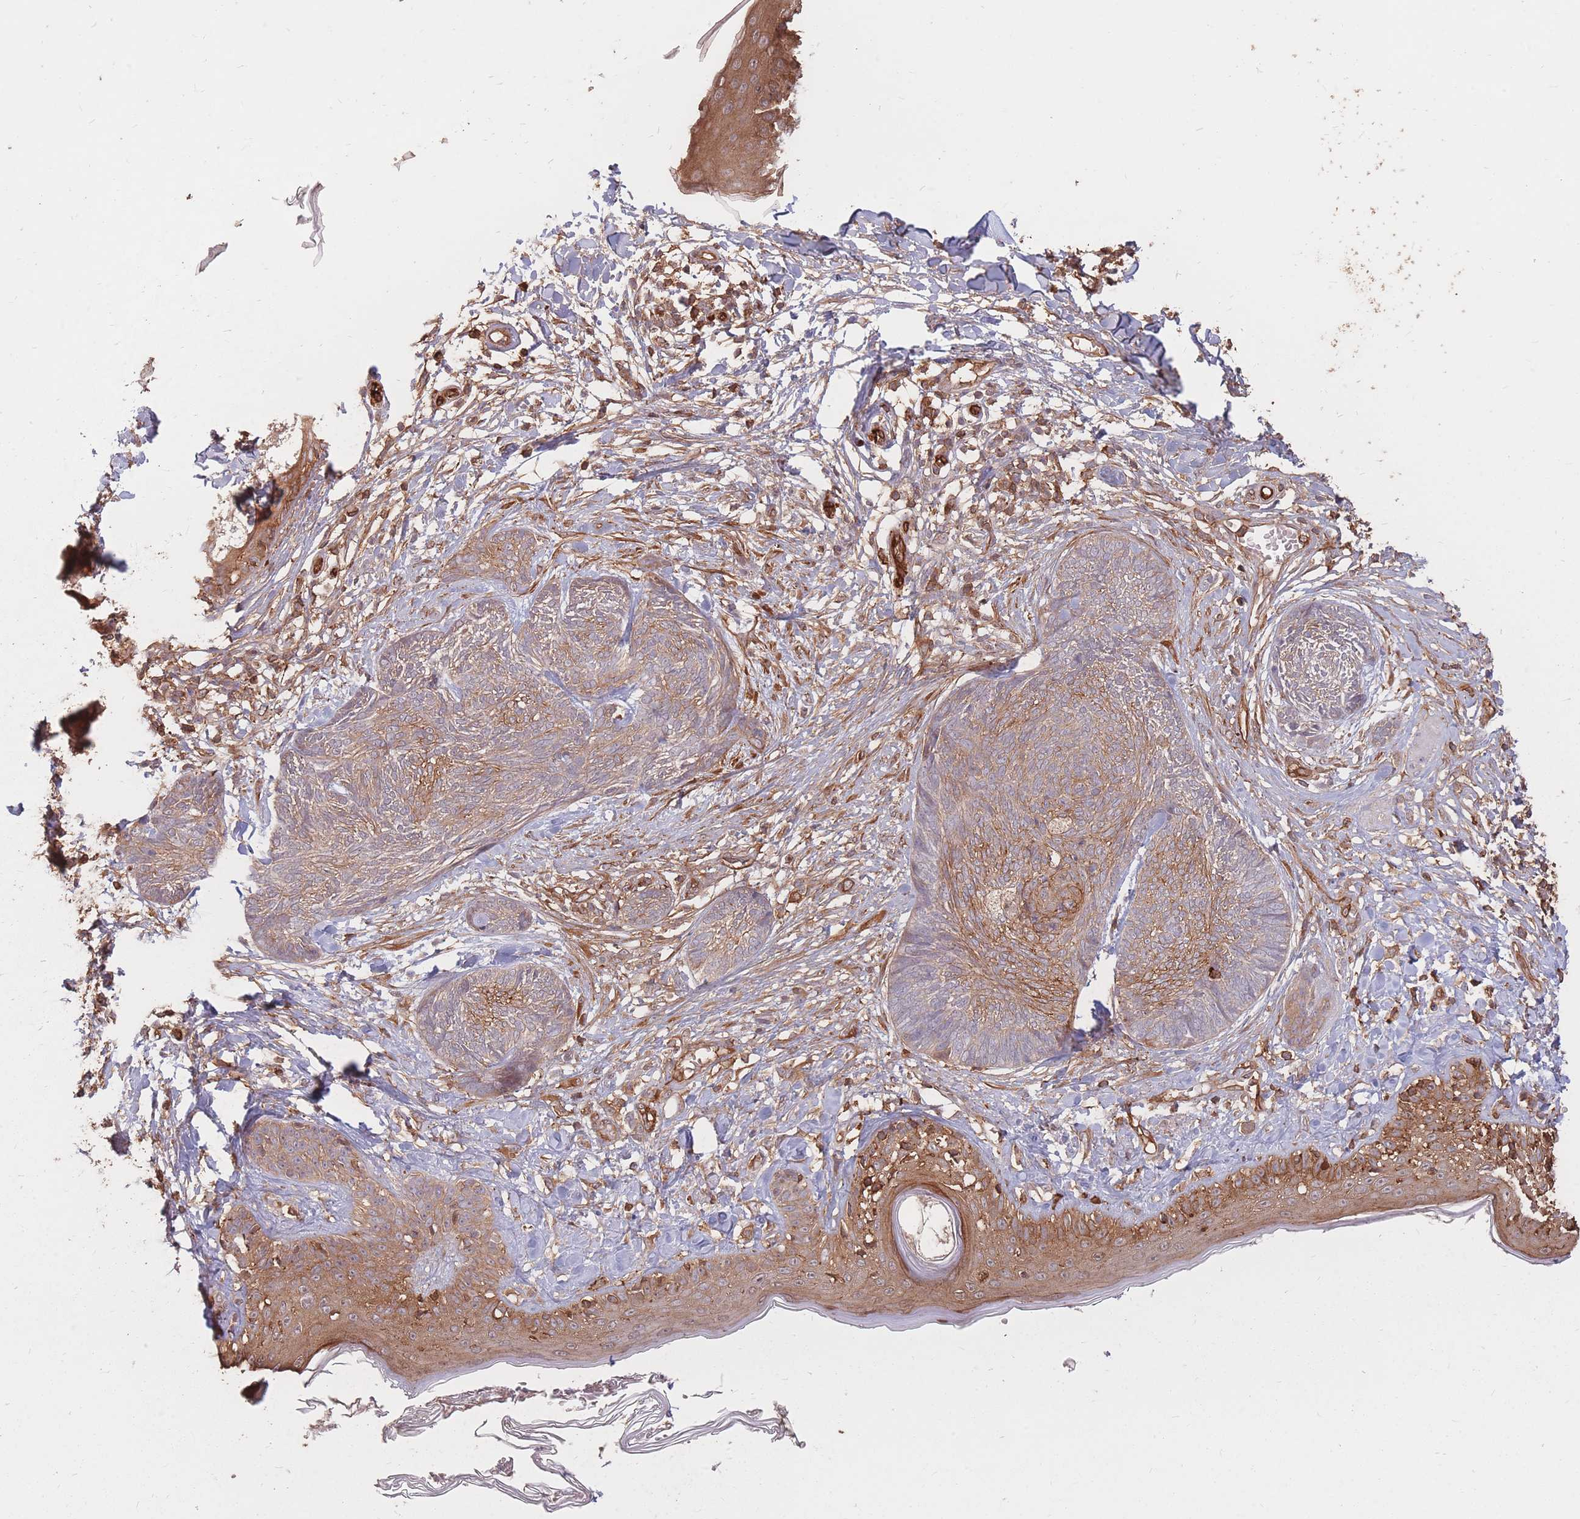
{"staining": {"intensity": "moderate", "quantity": "25%-75%", "location": "cytoplasmic/membranous"}, "tissue": "skin cancer", "cell_type": "Tumor cells", "image_type": "cancer", "snomed": [{"axis": "morphology", "description": "Basal cell carcinoma"}, {"axis": "topography", "description": "Skin"}], "caption": "Tumor cells exhibit medium levels of moderate cytoplasmic/membranous staining in about 25%-75% of cells in skin basal cell carcinoma.", "gene": "PLS3", "patient": {"sex": "male", "age": 73}}